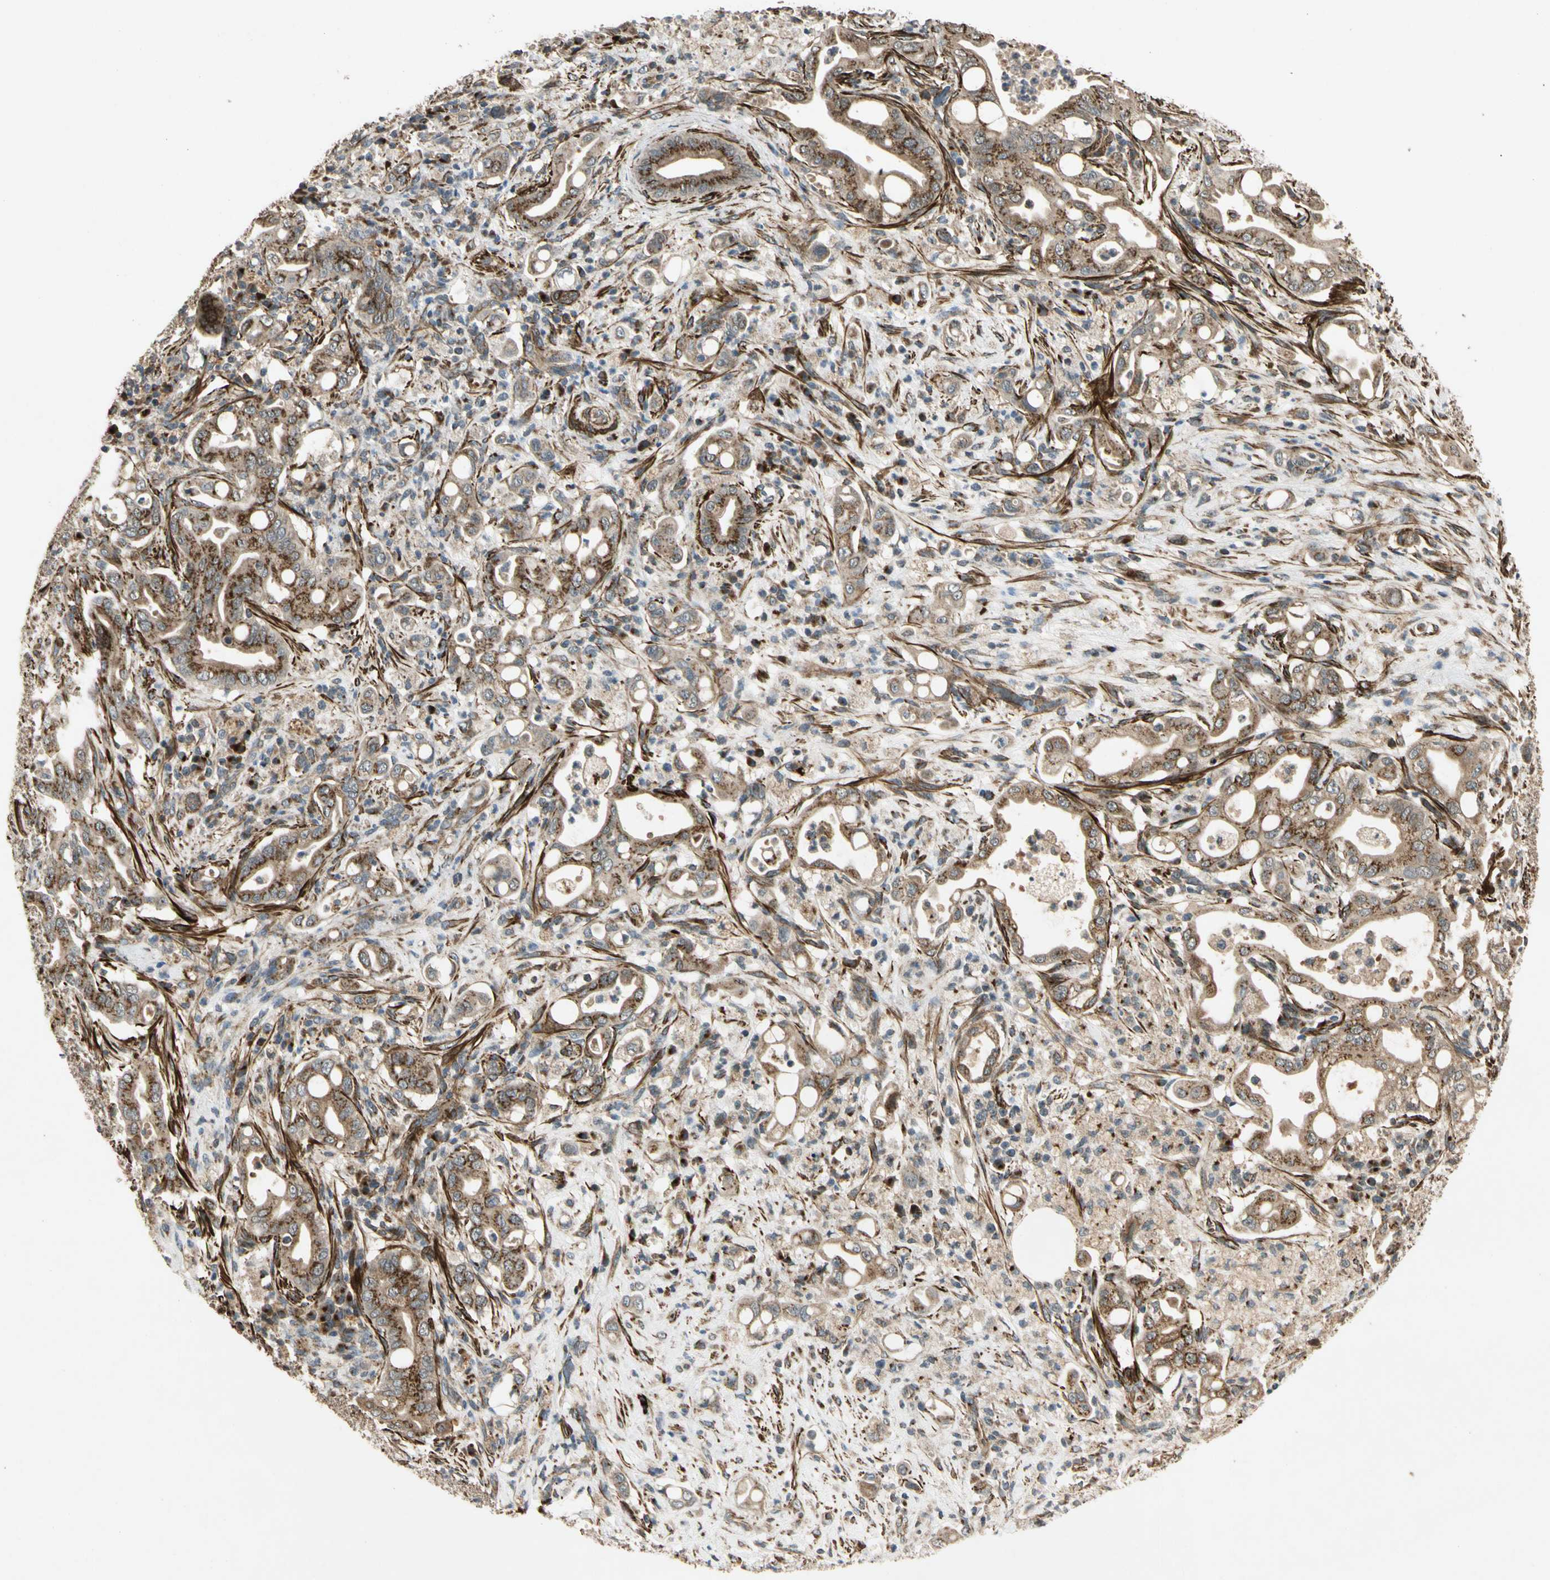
{"staining": {"intensity": "moderate", "quantity": ">75%", "location": "cytoplasmic/membranous"}, "tissue": "liver cancer", "cell_type": "Tumor cells", "image_type": "cancer", "snomed": [{"axis": "morphology", "description": "Cholangiocarcinoma"}, {"axis": "topography", "description": "Liver"}], "caption": "The image demonstrates a brown stain indicating the presence of a protein in the cytoplasmic/membranous of tumor cells in cholangiocarcinoma (liver).", "gene": "GCK", "patient": {"sex": "female", "age": 68}}